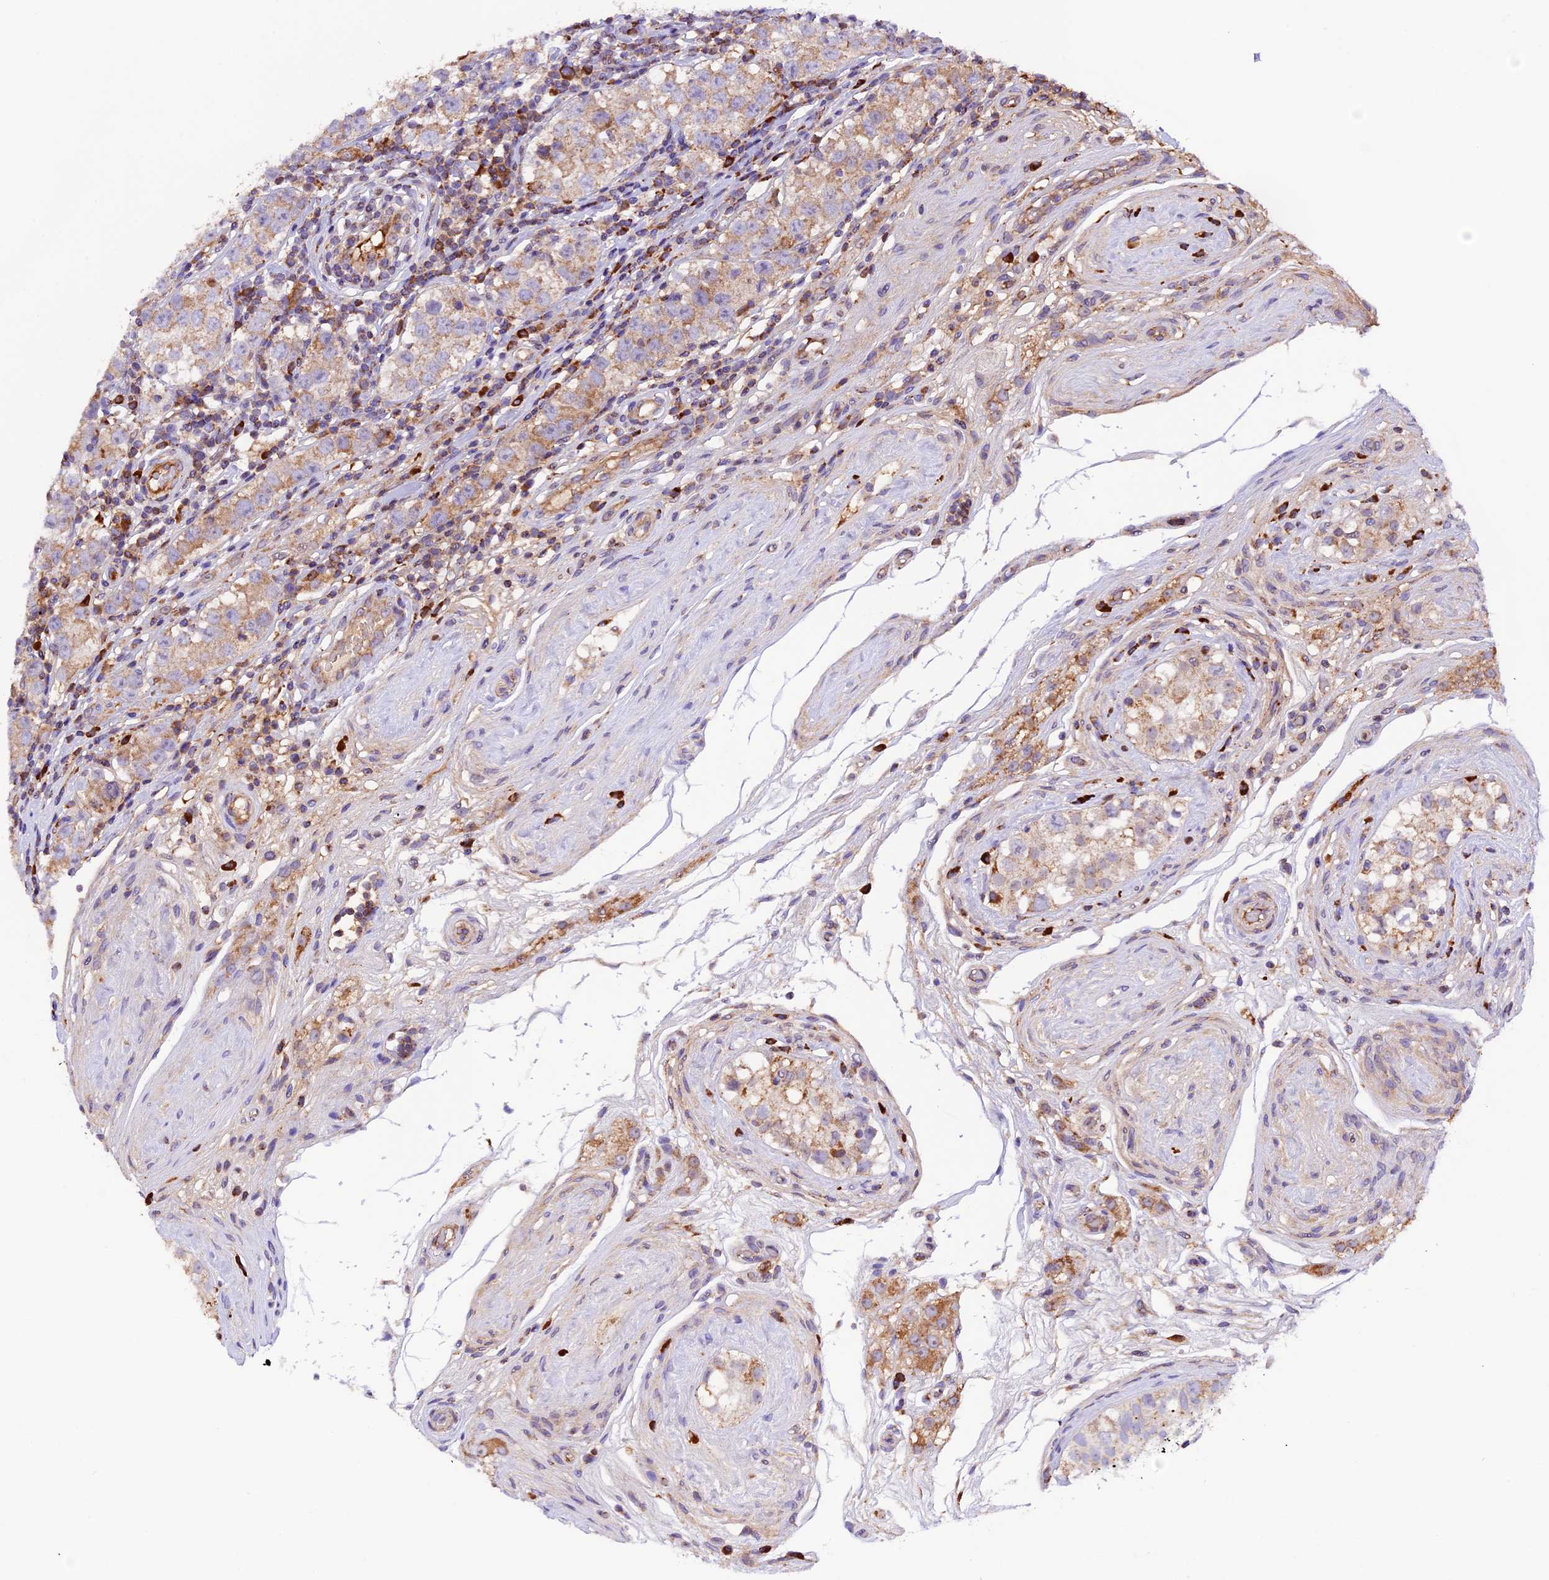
{"staining": {"intensity": "moderate", "quantity": ">75%", "location": "cytoplasmic/membranous"}, "tissue": "testis cancer", "cell_type": "Tumor cells", "image_type": "cancer", "snomed": [{"axis": "morphology", "description": "Seminoma, NOS"}, {"axis": "topography", "description": "Testis"}], "caption": "IHC photomicrograph of human testis seminoma stained for a protein (brown), which demonstrates medium levels of moderate cytoplasmic/membranous positivity in about >75% of tumor cells.", "gene": "METTL22", "patient": {"sex": "male", "age": 34}}